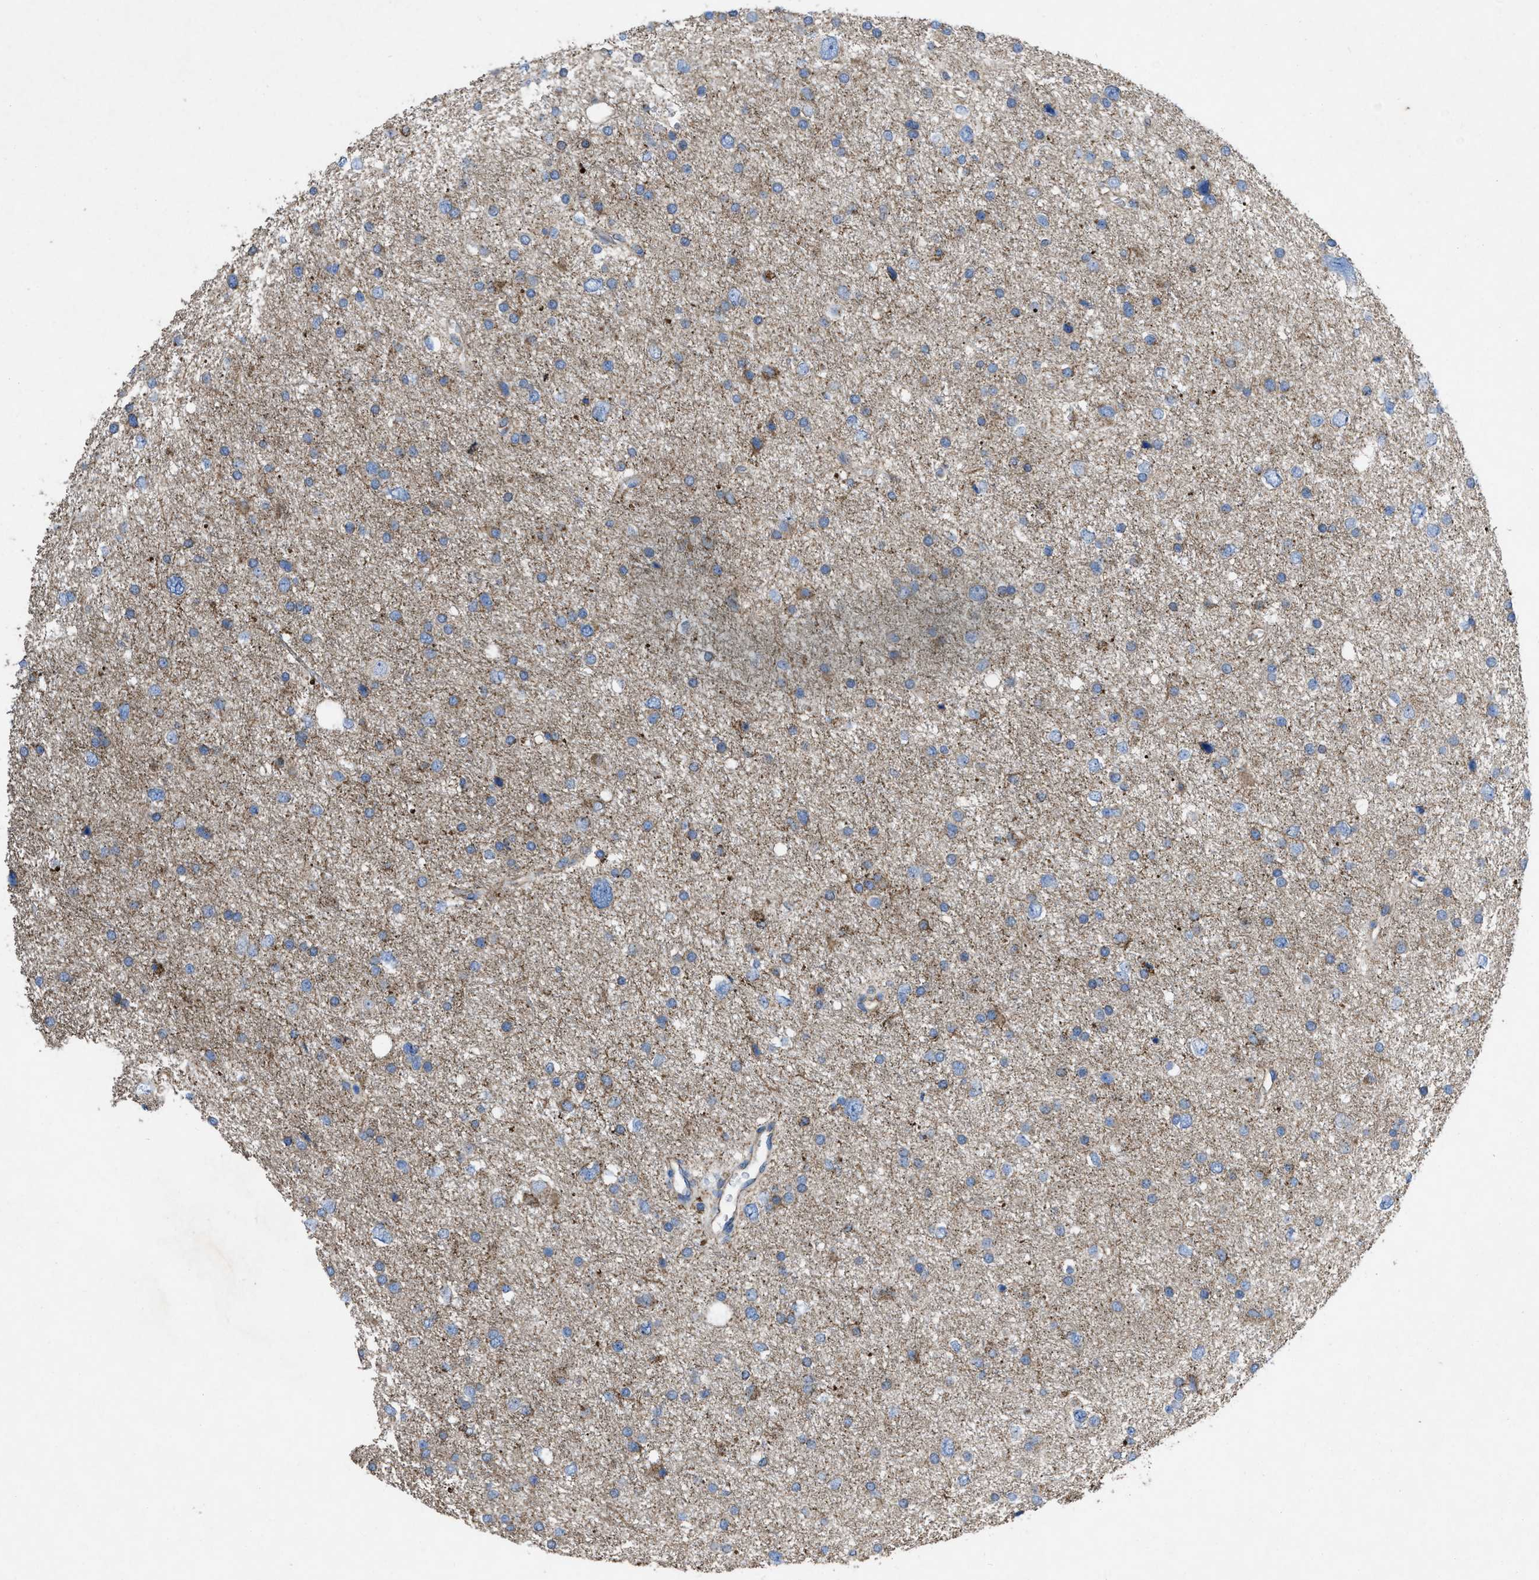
{"staining": {"intensity": "negative", "quantity": "none", "location": "none"}, "tissue": "glioma", "cell_type": "Tumor cells", "image_type": "cancer", "snomed": [{"axis": "morphology", "description": "Glioma, malignant, Low grade"}, {"axis": "topography", "description": "Brain"}], "caption": "This is an immunohistochemistry photomicrograph of glioma. There is no positivity in tumor cells.", "gene": "DOLPP1", "patient": {"sex": "female", "age": 37}}